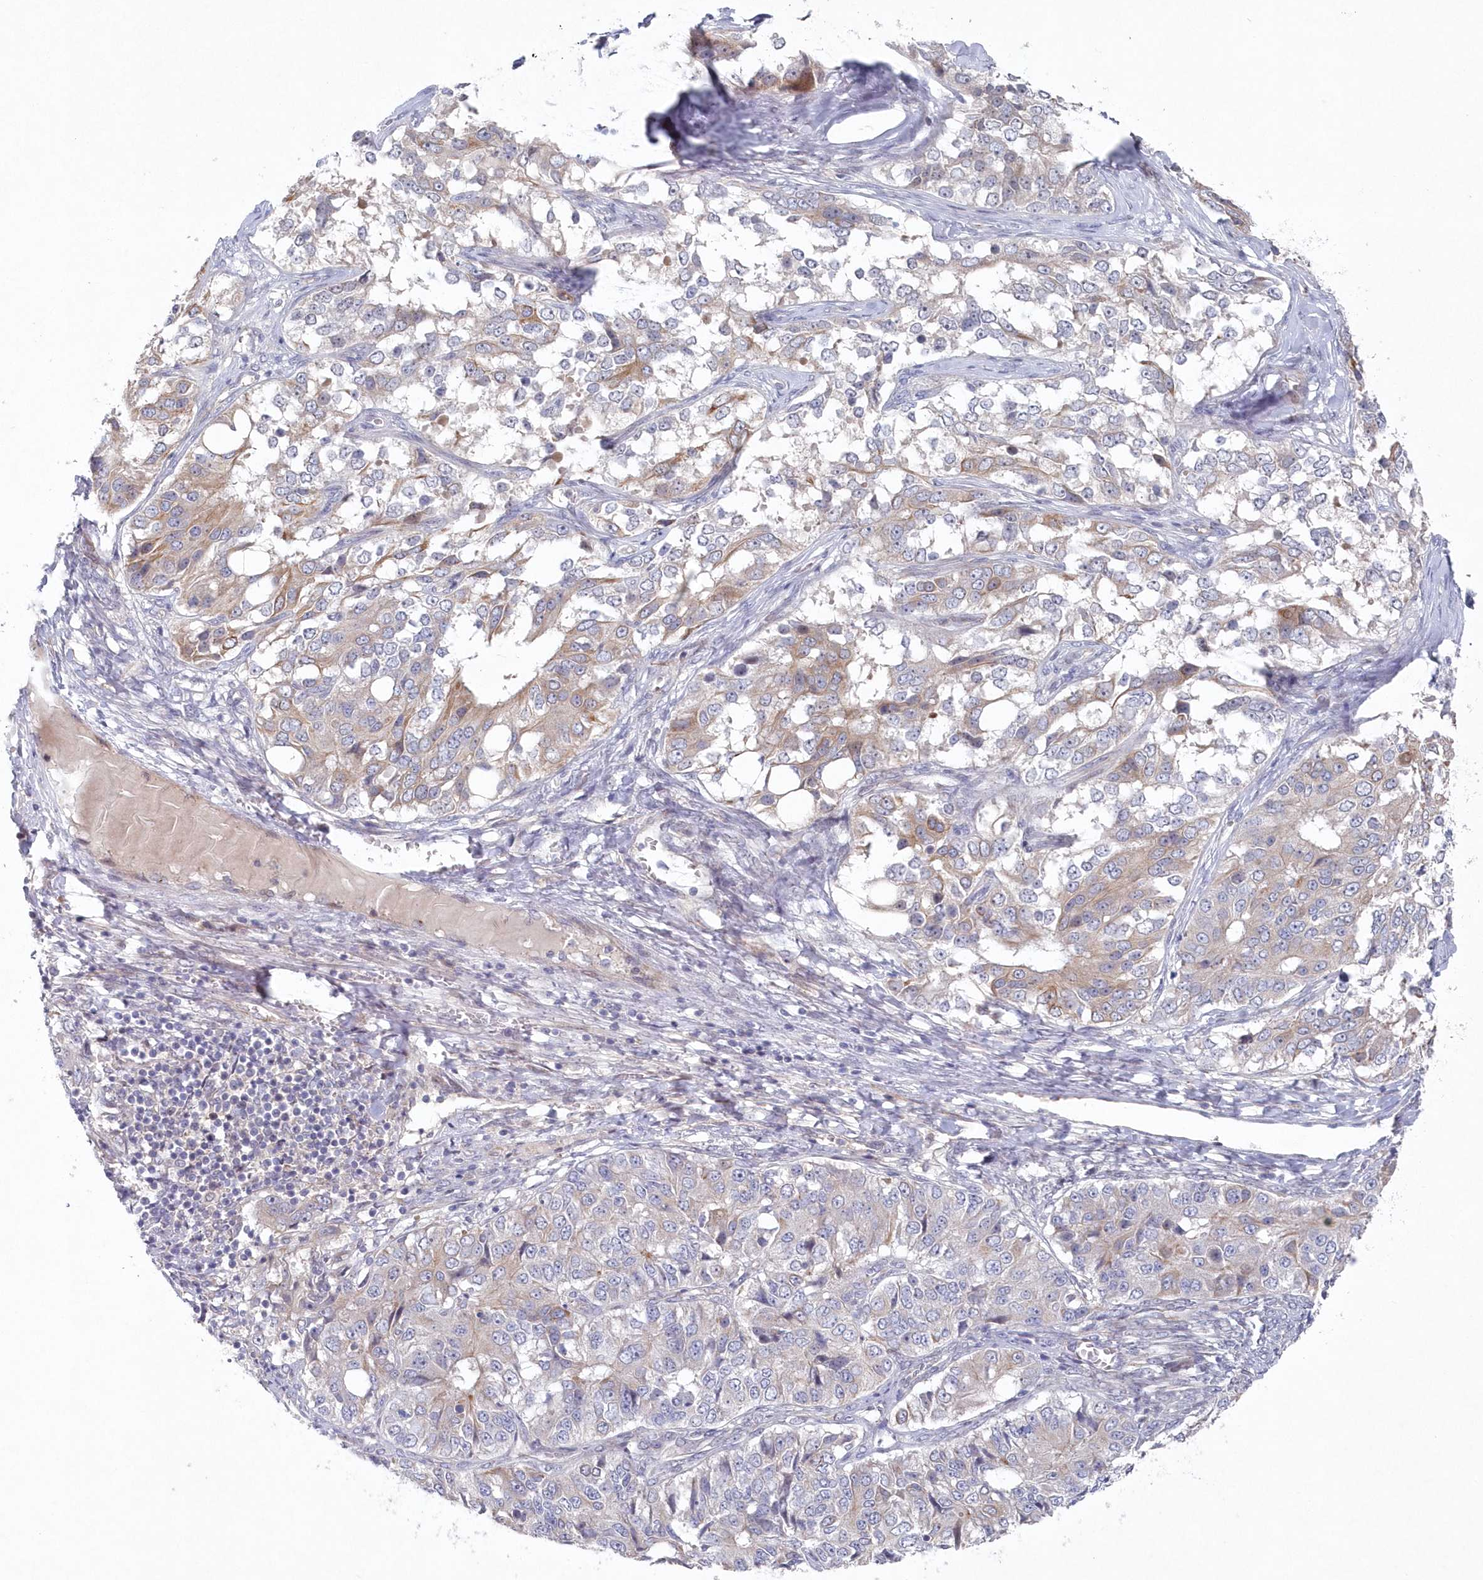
{"staining": {"intensity": "weak", "quantity": "<25%", "location": "cytoplasmic/membranous"}, "tissue": "ovarian cancer", "cell_type": "Tumor cells", "image_type": "cancer", "snomed": [{"axis": "morphology", "description": "Carcinoma, endometroid"}, {"axis": "topography", "description": "Ovary"}], "caption": "Tumor cells show no significant protein positivity in ovarian cancer (endometroid carcinoma).", "gene": "KIAA1586", "patient": {"sex": "female", "age": 51}}